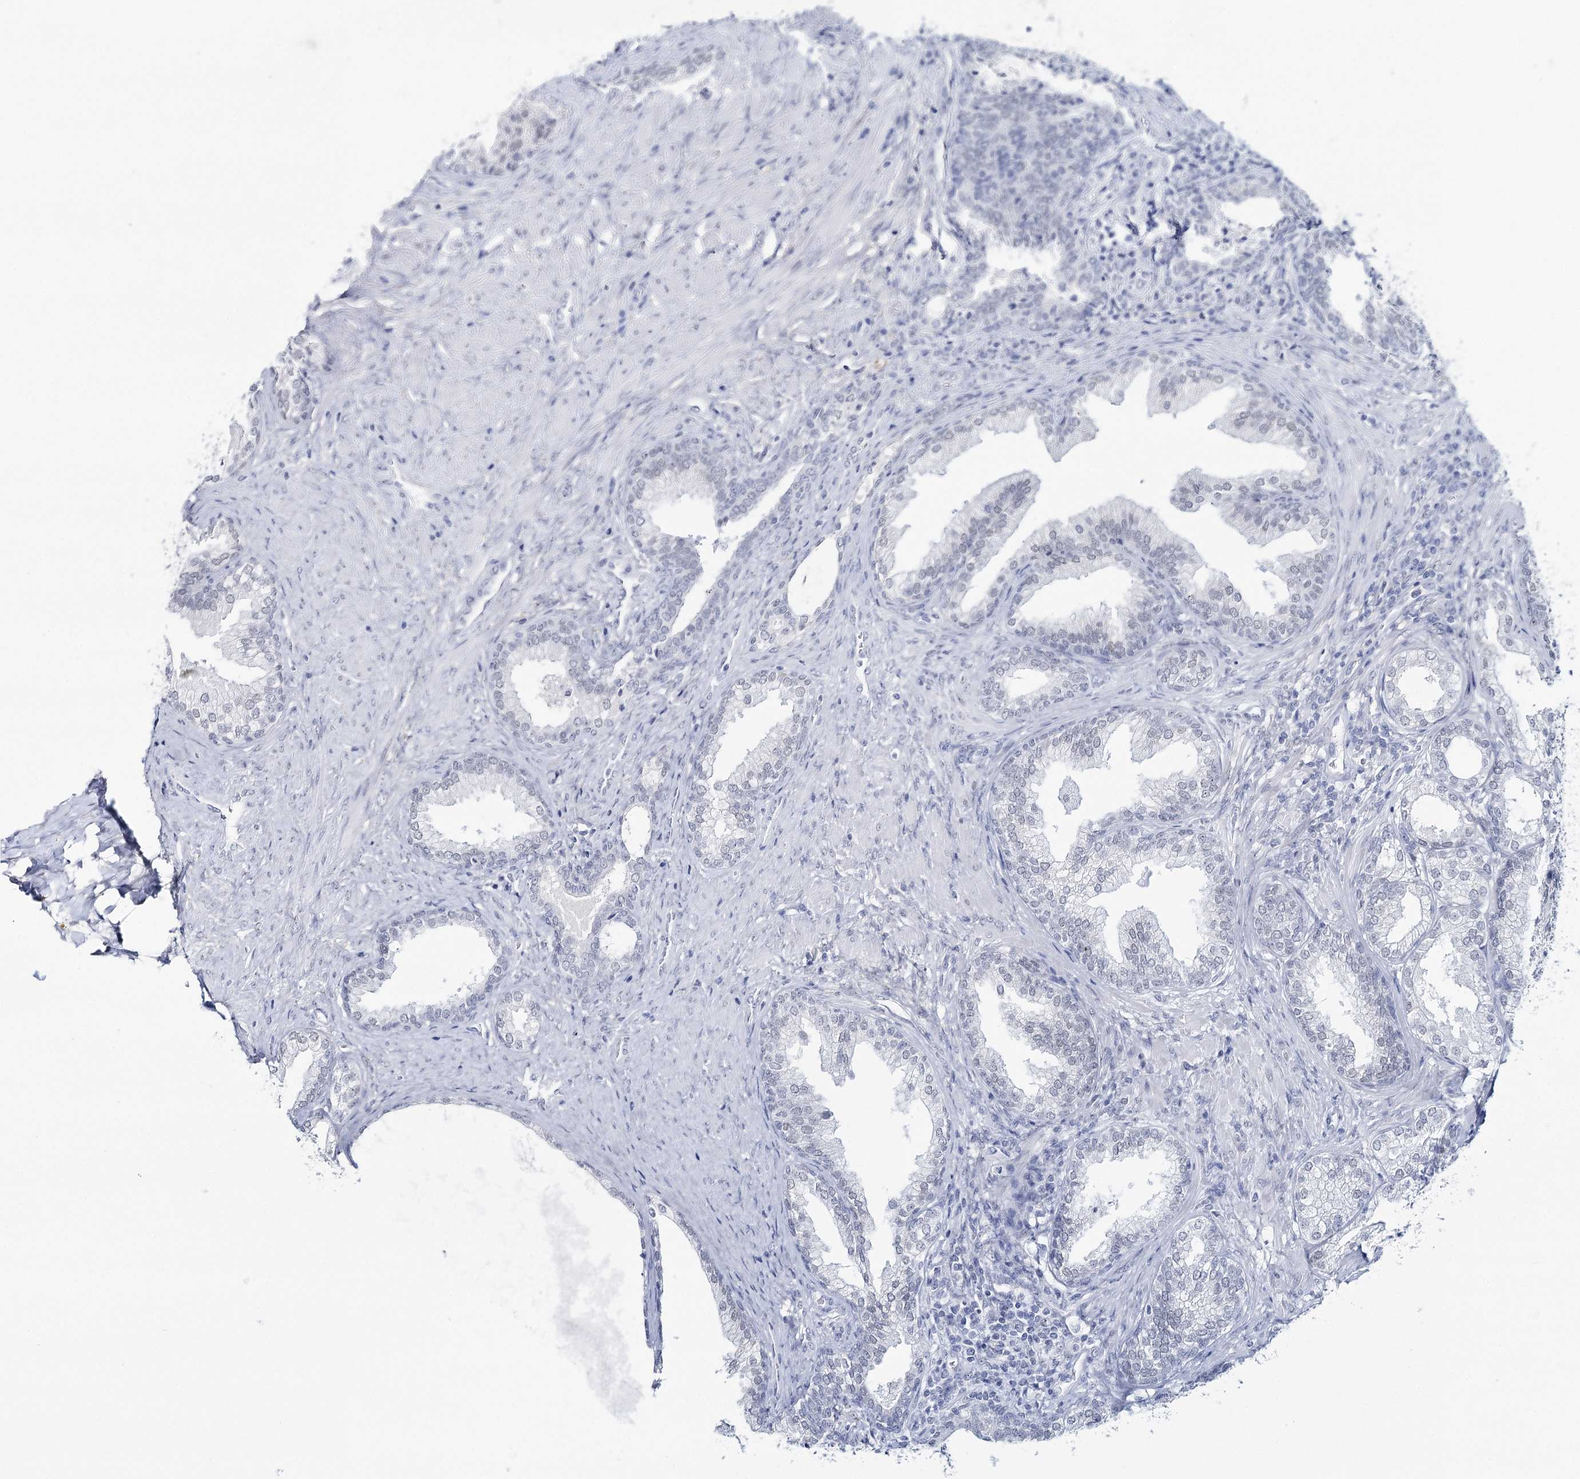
{"staining": {"intensity": "weak", "quantity": "25%-75%", "location": "nuclear"}, "tissue": "prostate", "cell_type": "Glandular cells", "image_type": "normal", "snomed": [{"axis": "morphology", "description": "Normal tissue, NOS"}, {"axis": "topography", "description": "Prostate"}], "caption": "This is a photomicrograph of immunohistochemistry staining of normal prostate, which shows weak staining in the nuclear of glandular cells.", "gene": "ZC3H8", "patient": {"sex": "male", "age": 76}}